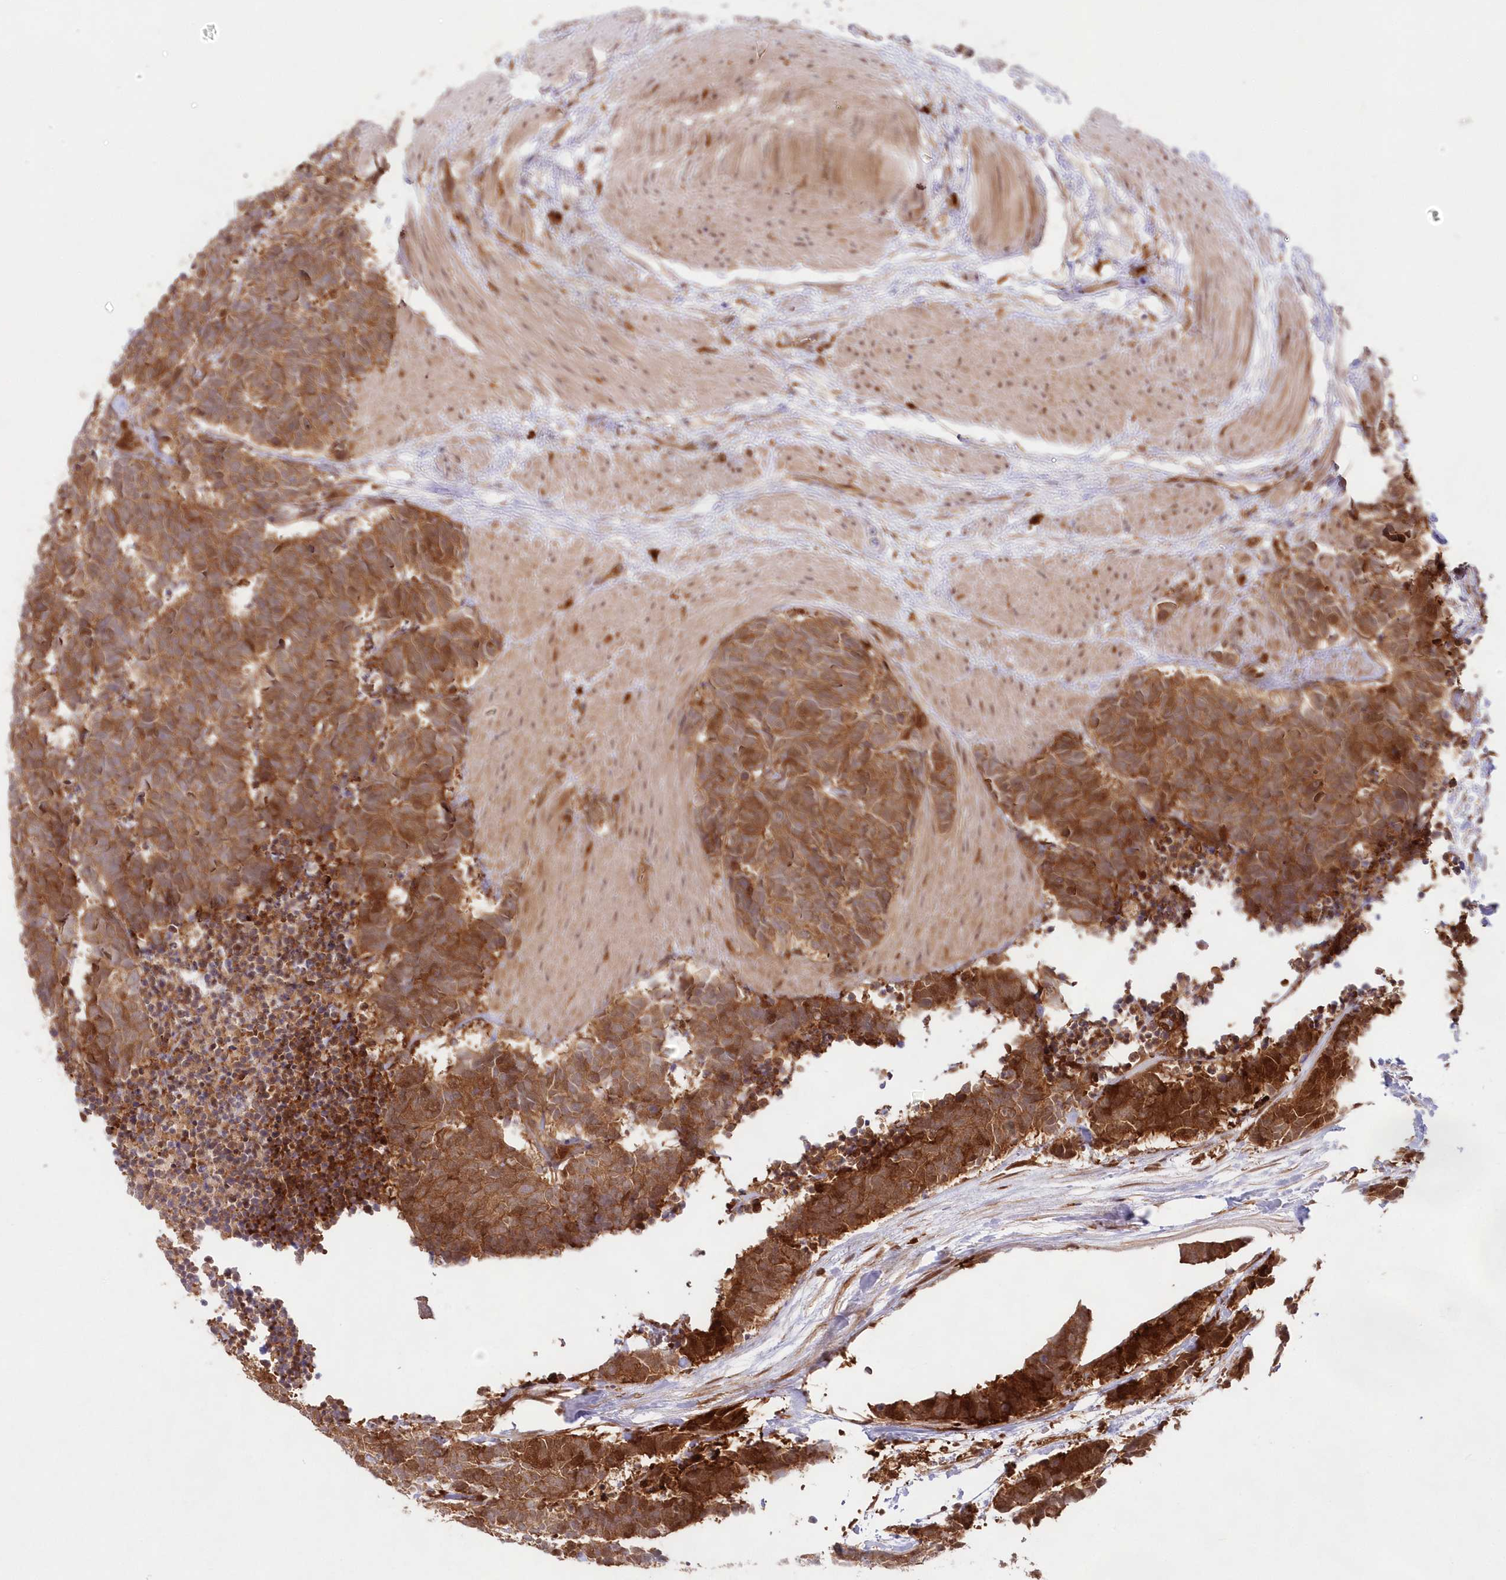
{"staining": {"intensity": "moderate", "quantity": ">75%", "location": "cytoplasmic/membranous"}, "tissue": "carcinoid", "cell_type": "Tumor cells", "image_type": "cancer", "snomed": [{"axis": "morphology", "description": "Carcinoma, NOS"}, {"axis": "morphology", "description": "Carcinoid, malignant, NOS"}, {"axis": "topography", "description": "Urinary bladder"}], "caption": "Immunohistochemical staining of carcinoid shows medium levels of moderate cytoplasmic/membranous staining in about >75% of tumor cells.", "gene": "GBE1", "patient": {"sex": "male", "age": 57}}